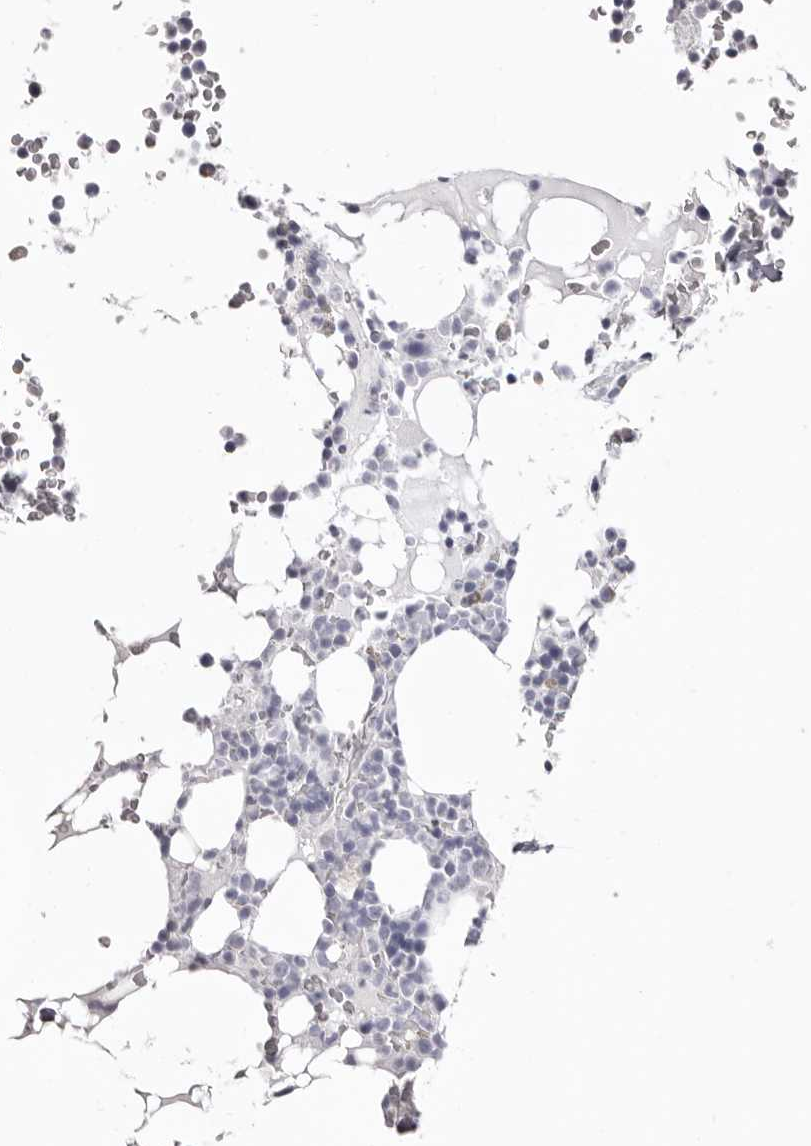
{"staining": {"intensity": "negative", "quantity": "none", "location": "none"}, "tissue": "bone marrow", "cell_type": "Hematopoietic cells", "image_type": "normal", "snomed": [{"axis": "morphology", "description": "Normal tissue, NOS"}, {"axis": "topography", "description": "Bone marrow"}], "caption": "An image of human bone marrow is negative for staining in hematopoietic cells. (Brightfield microscopy of DAB (3,3'-diaminobenzidine) immunohistochemistry (IHC) at high magnification).", "gene": "LPO", "patient": {"sex": "male", "age": 58}}